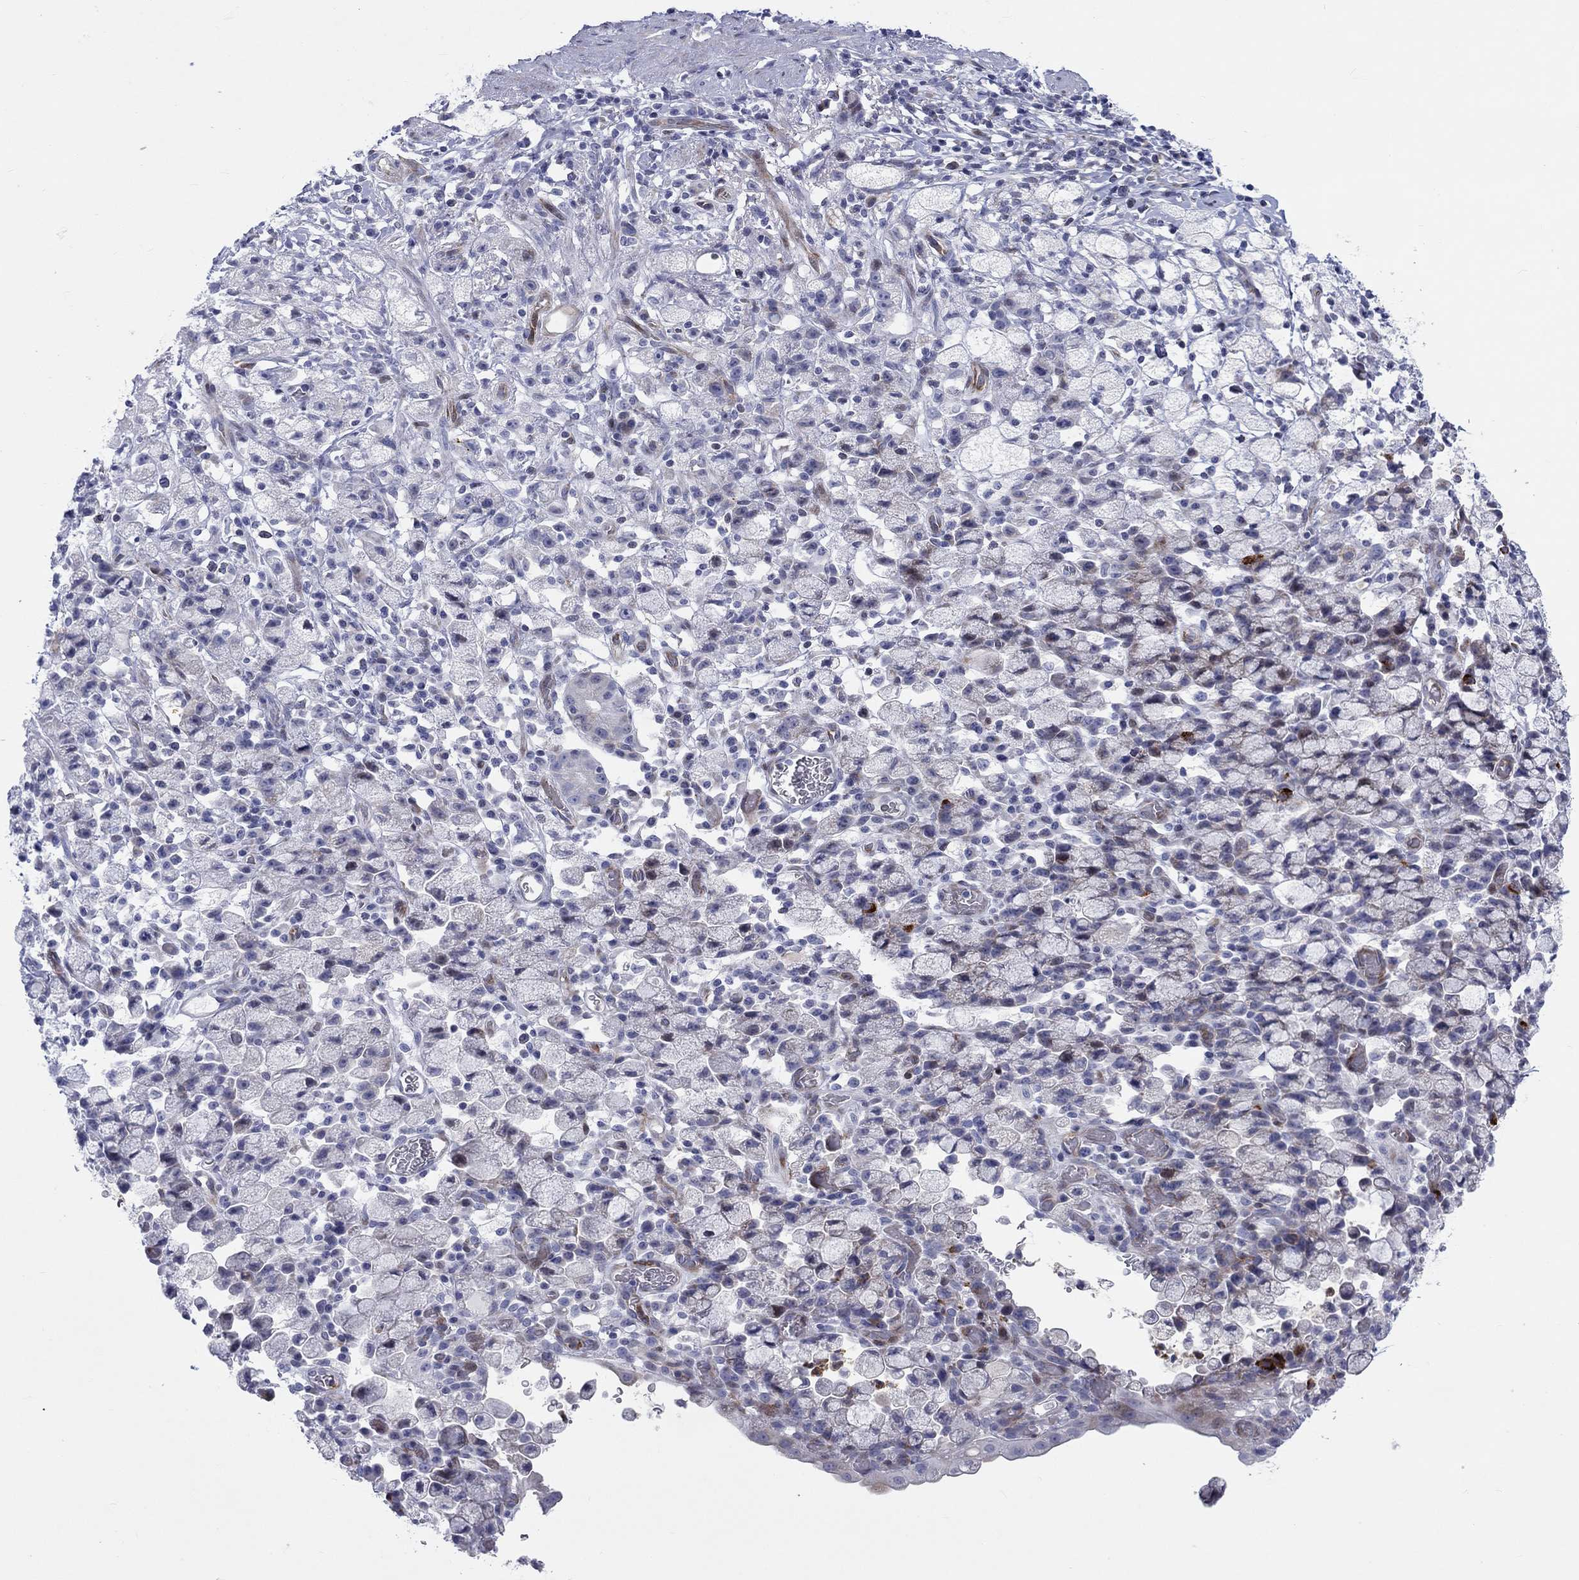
{"staining": {"intensity": "negative", "quantity": "none", "location": "none"}, "tissue": "stomach cancer", "cell_type": "Tumor cells", "image_type": "cancer", "snomed": [{"axis": "morphology", "description": "Adenocarcinoma, NOS"}, {"axis": "topography", "description": "Stomach"}], "caption": "Tumor cells are negative for brown protein staining in stomach adenocarcinoma.", "gene": "ARHGAP36", "patient": {"sex": "male", "age": 58}}